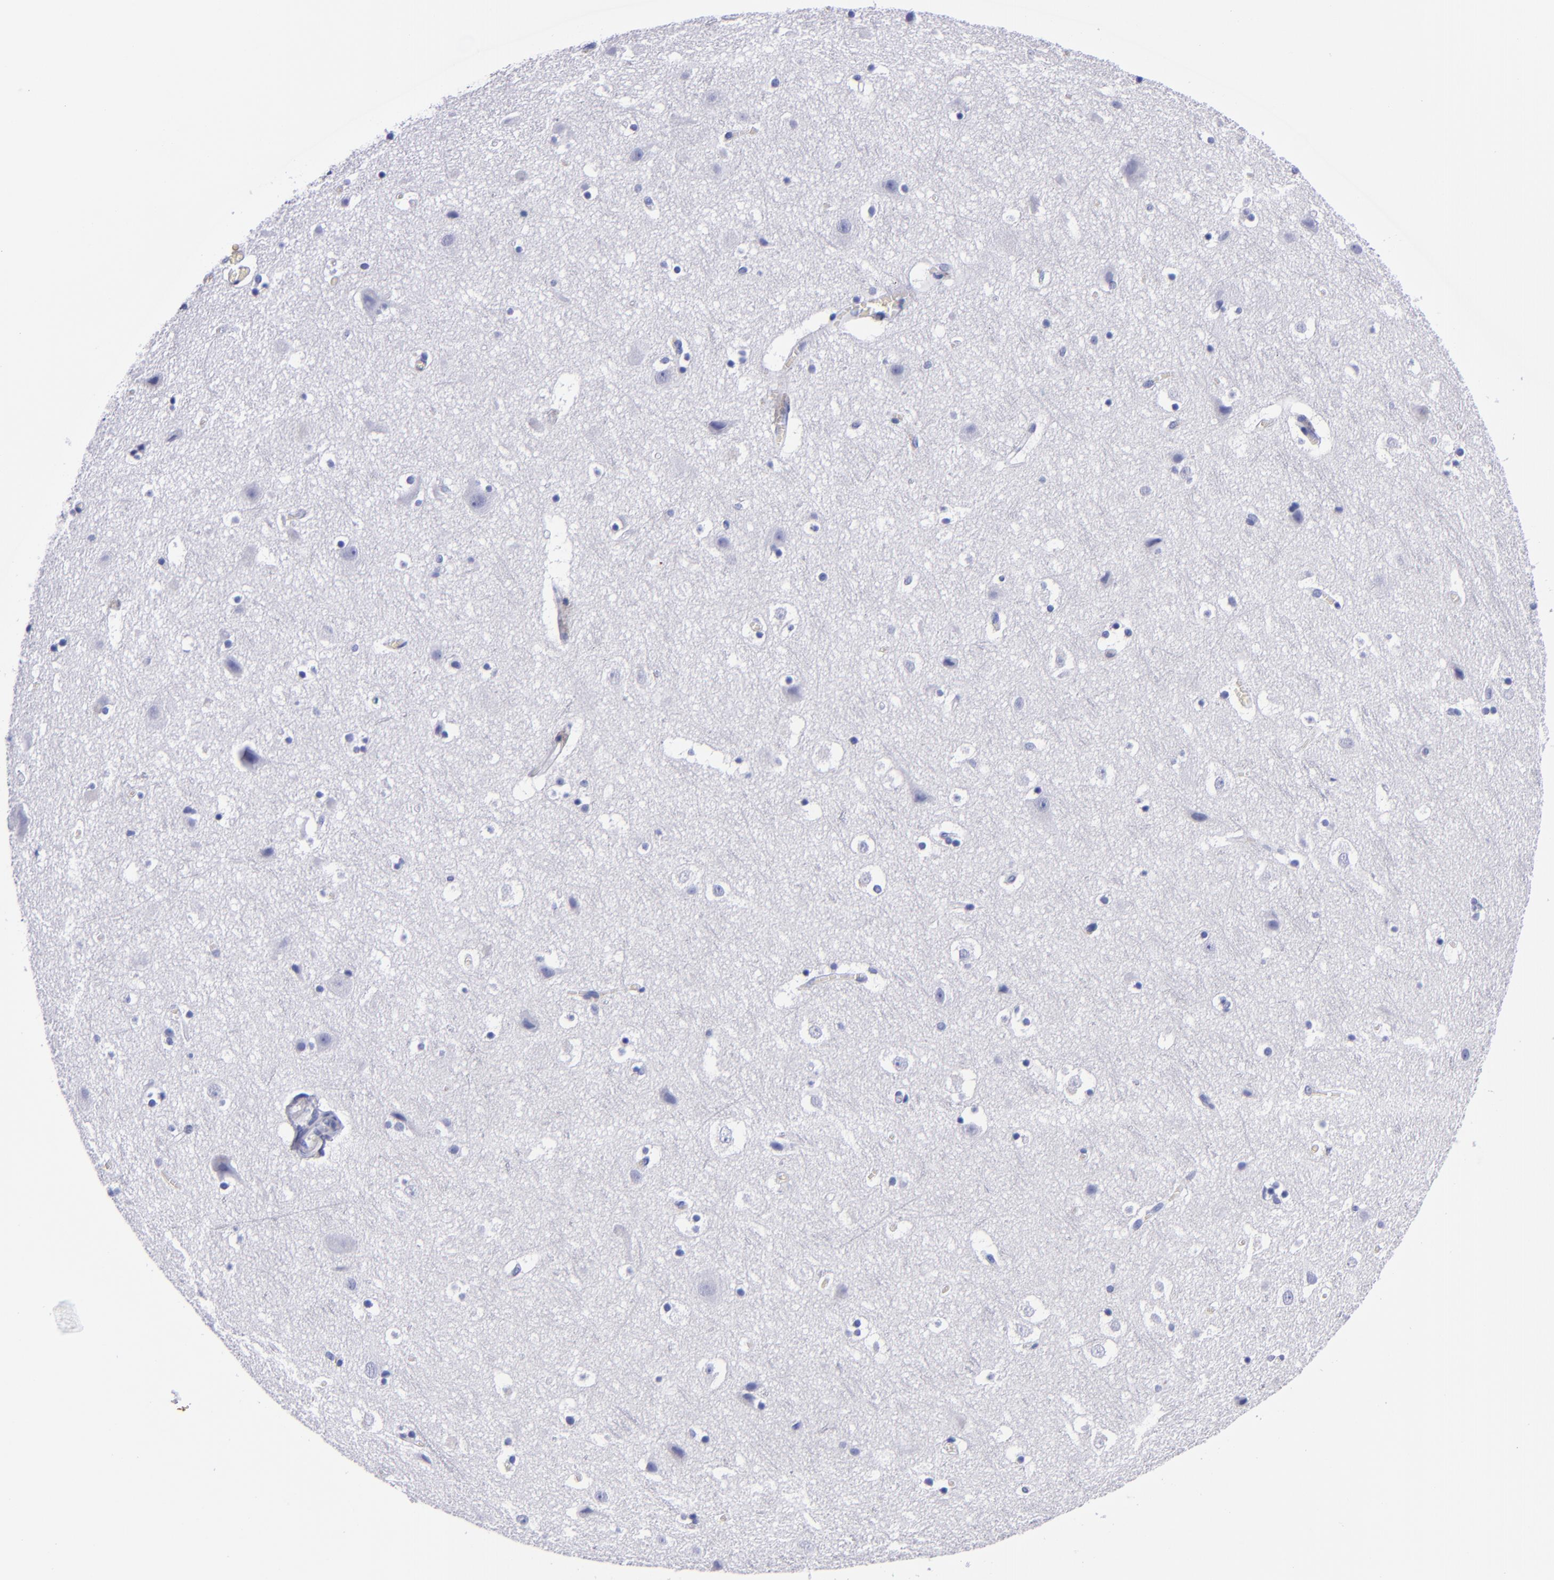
{"staining": {"intensity": "negative", "quantity": "none", "location": "none"}, "tissue": "cerebral cortex", "cell_type": "Endothelial cells", "image_type": "normal", "snomed": [{"axis": "morphology", "description": "Normal tissue, NOS"}, {"axis": "topography", "description": "Cerebral cortex"}], "caption": "The photomicrograph exhibits no significant expression in endothelial cells of cerebral cortex. The staining is performed using DAB brown chromogen with nuclei counter-stained in using hematoxylin.", "gene": "MCM7", "patient": {"sex": "male", "age": 45}}